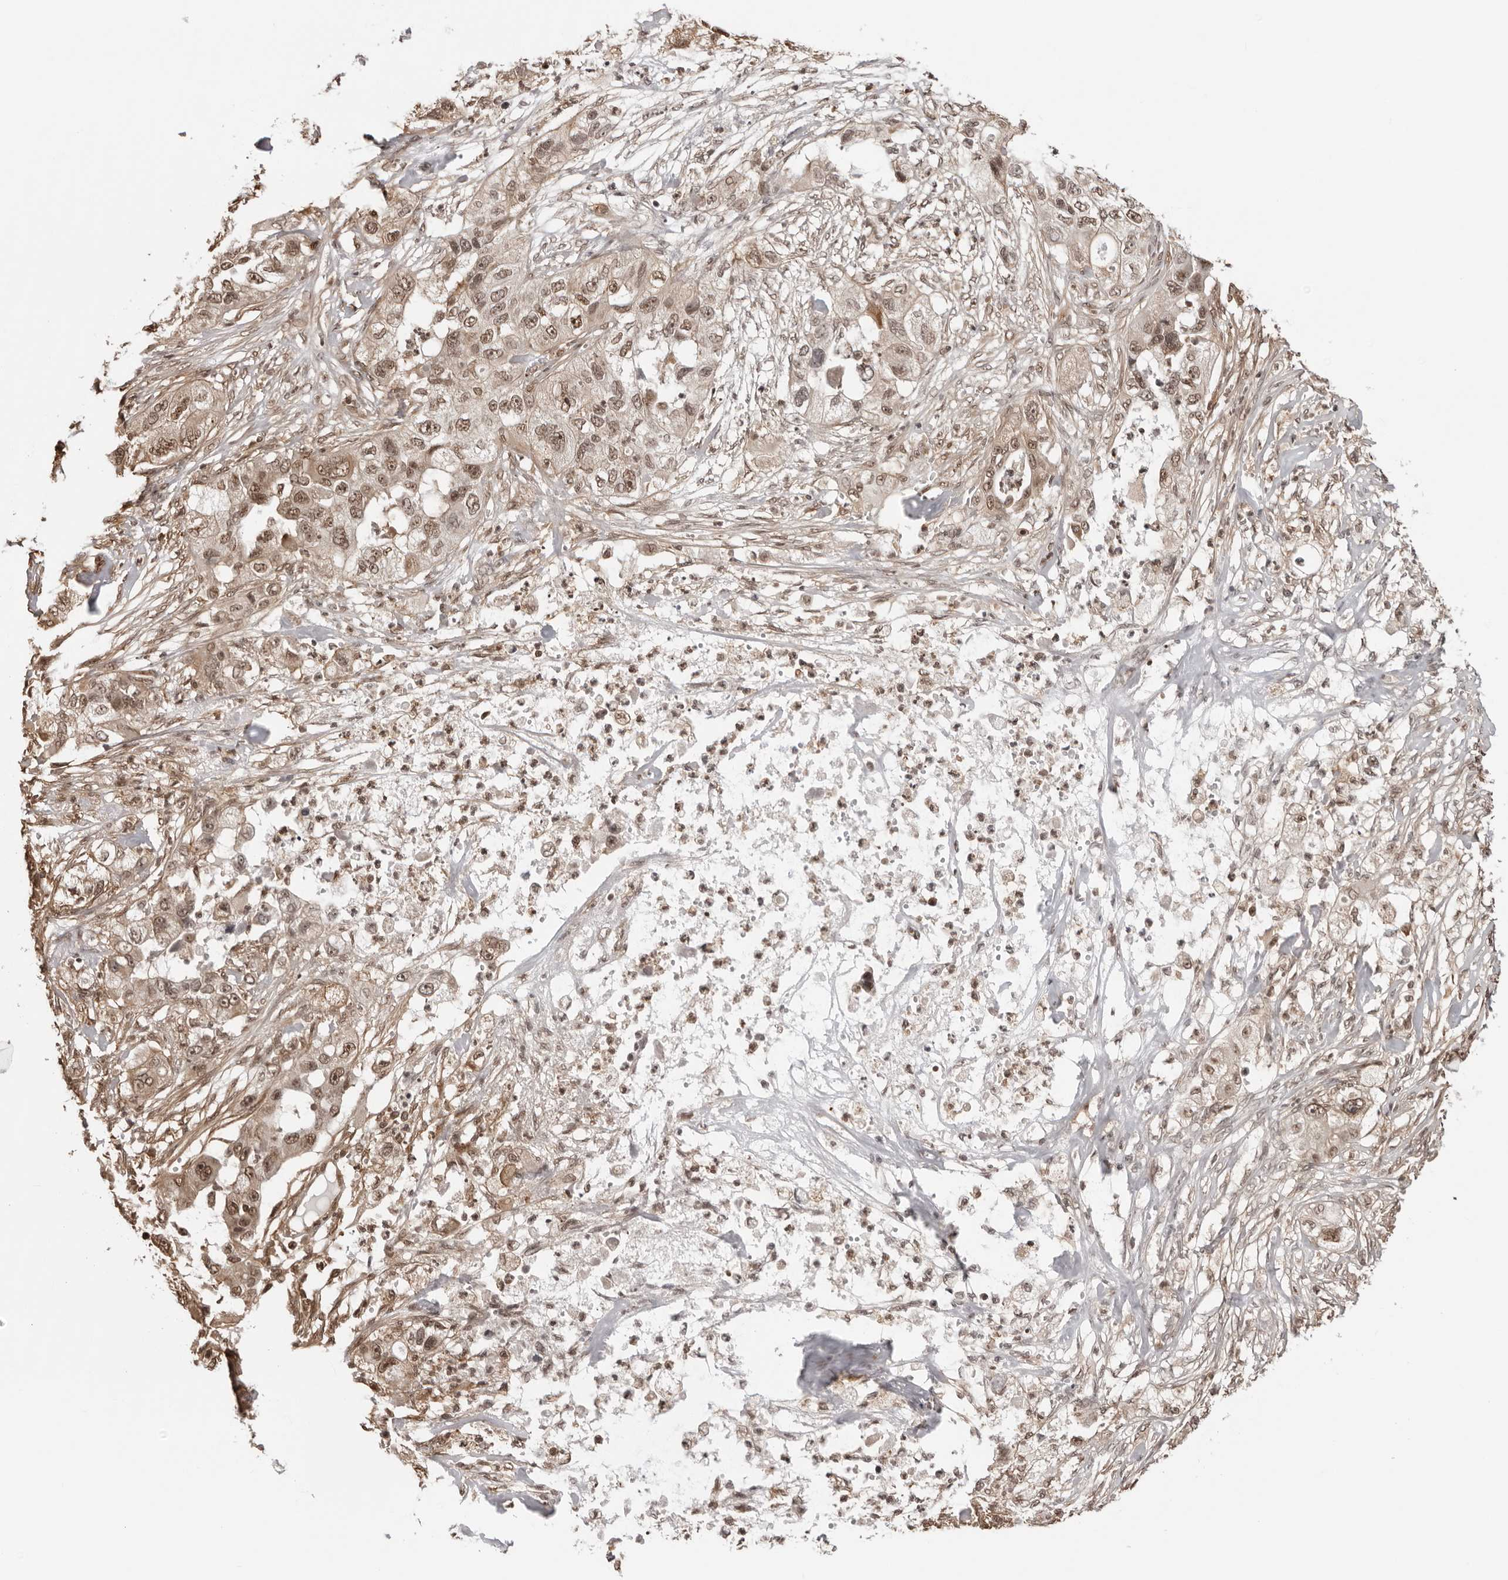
{"staining": {"intensity": "moderate", "quantity": "25%-75%", "location": "nuclear"}, "tissue": "pancreatic cancer", "cell_type": "Tumor cells", "image_type": "cancer", "snomed": [{"axis": "morphology", "description": "Adenocarcinoma, NOS"}, {"axis": "topography", "description": "Pancreas"}], "caption": "An immunohistochemistry (IHC) histopathology image of neoplastic tissue is shown. Protein staining in brown highlights moderate nuclear positivity in pancreatic cancer within tumor cells.", "gene": "SDE2", "patient": {"sex": "female", "age": 78}}